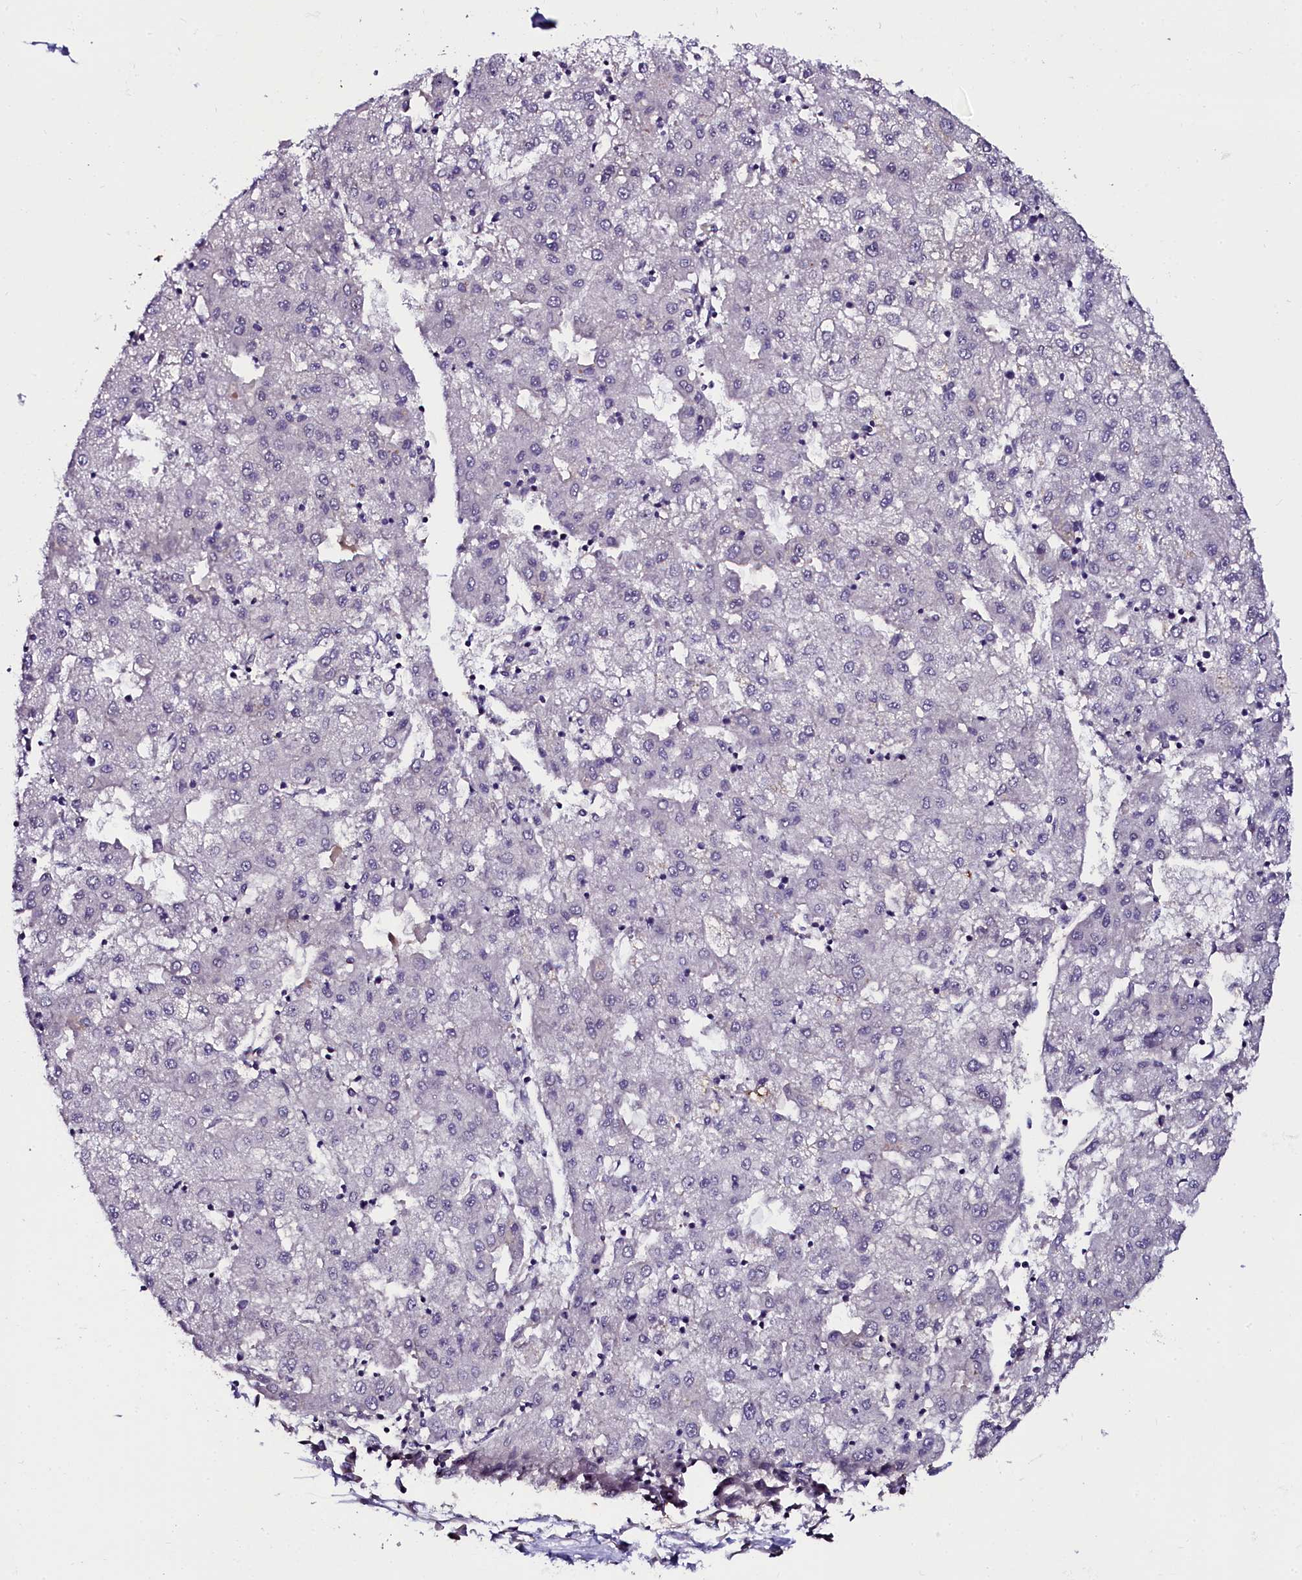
{"staining": {"intensity": "negative", "quantity": "none", "location": "none"}, "tissue": "liver cancer", "cell_type": "Tumor cells", "image_type": "cancer", "snomed": [{"axis": "morphology", "description": "Carcinoma, Hepatocellular, NOS"}, {"axis": "topography", "description": "Liver"}], "caption": "This is a histopathology image of immunohistochemistry staining of liver cancer (hepatocellular carcinoma), which shows no expression in tumor cells.", "gene": "CTDSPL2", "patient": {"sex": "male", "age": 72}}